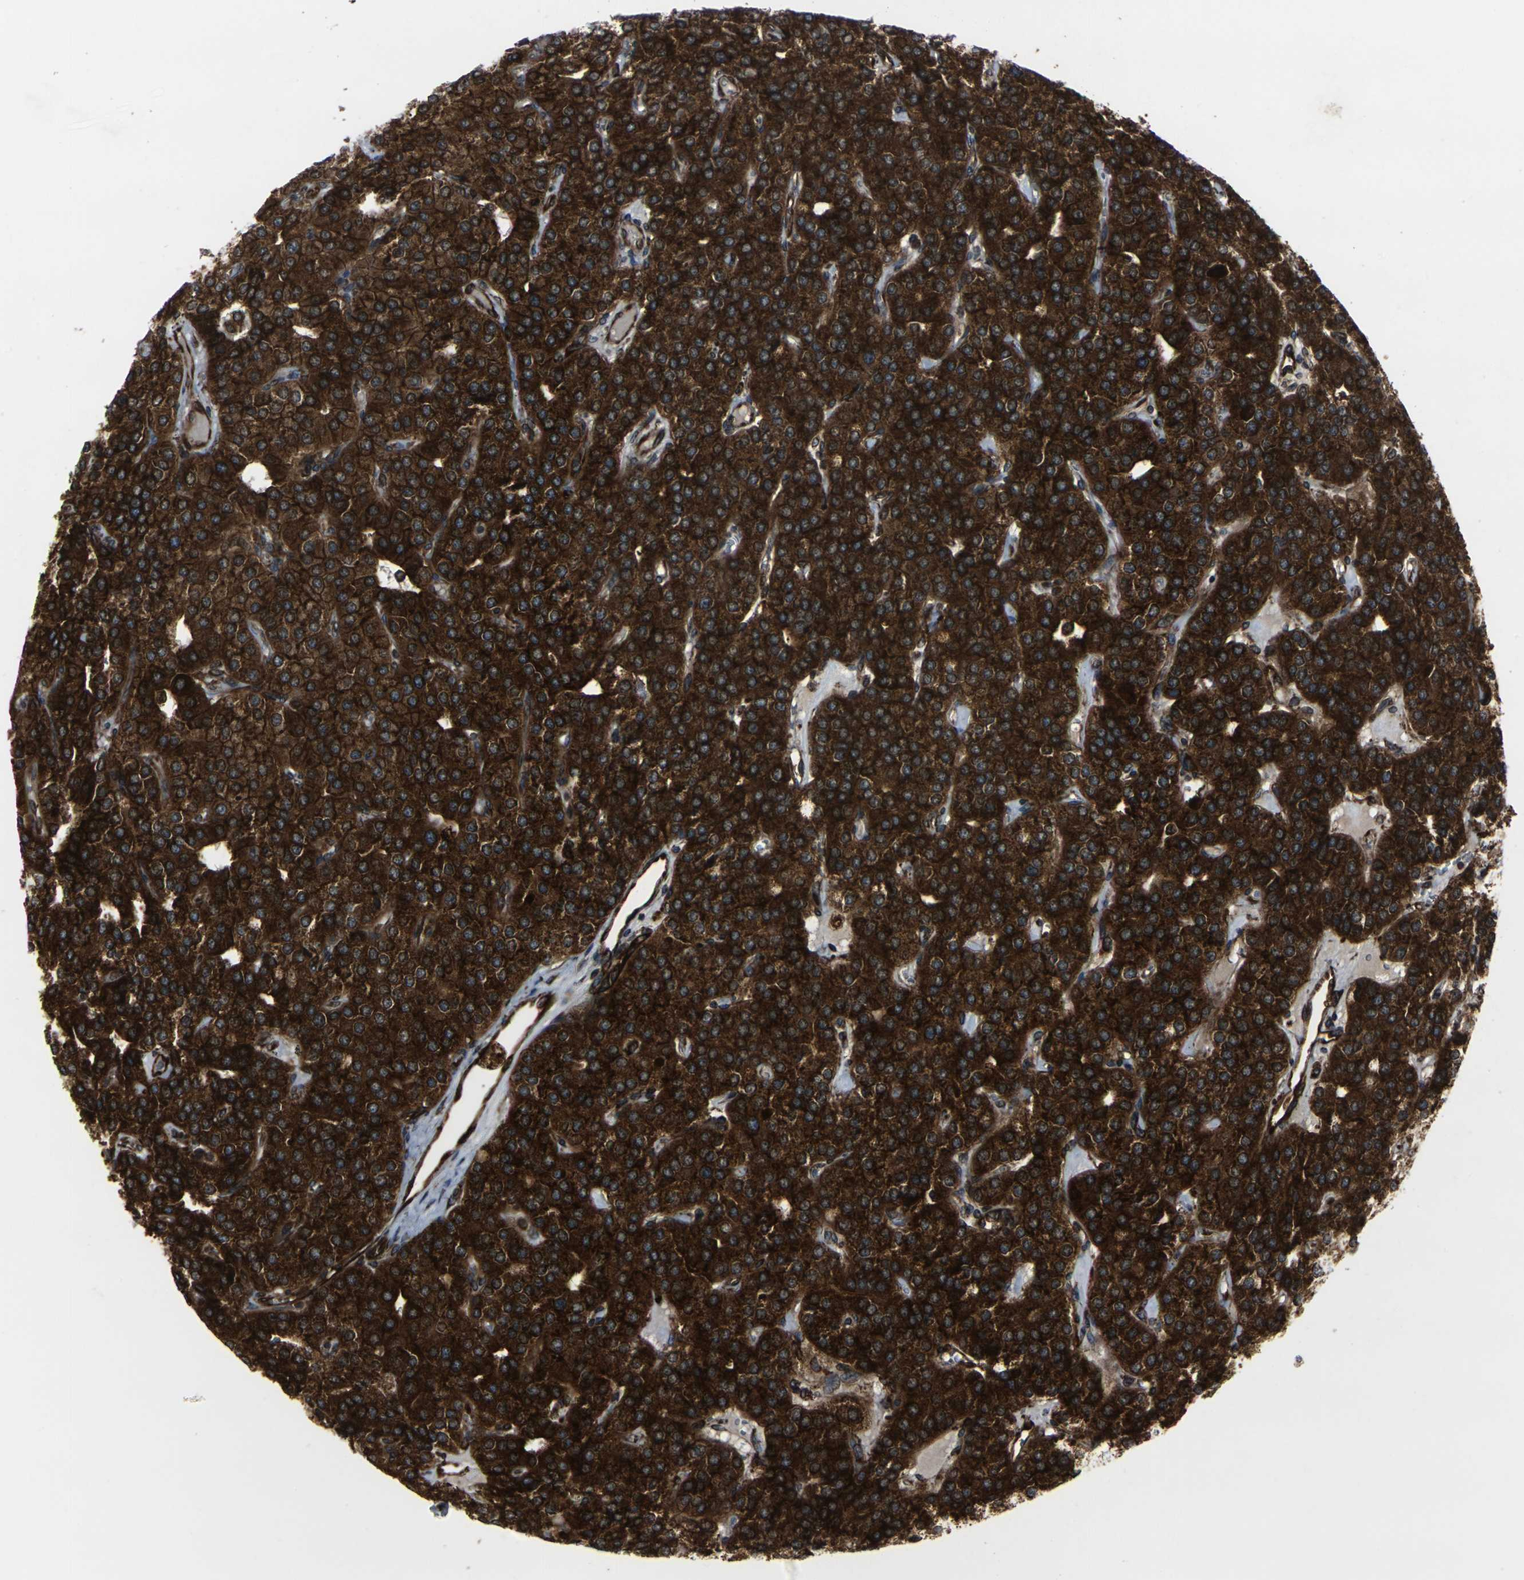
{"staining": {"intensity": "strong", "quantity": ">75%", "location": "cytoplasmic/membranous"}, "tissue": "parathyroid gland", "cell_type": "Glandular cells", "image_type": "normal", "snomed": [{"axis": "morphology", "description": "Normal tissue, NOS"}, {"axis": "morphology", "description": "Adenoma, NOS"}, {"axis": "topography", "description": "Parathyroid gland"}], "caption": "Immunohistochemical staining of normal parathyroid gland demonstrates high levels of strong cytoplasmic/membranous expression in about >75% of glandular cells.", "gene": "MARCHF2", "patient": {"sex": "female", "age": 86}}